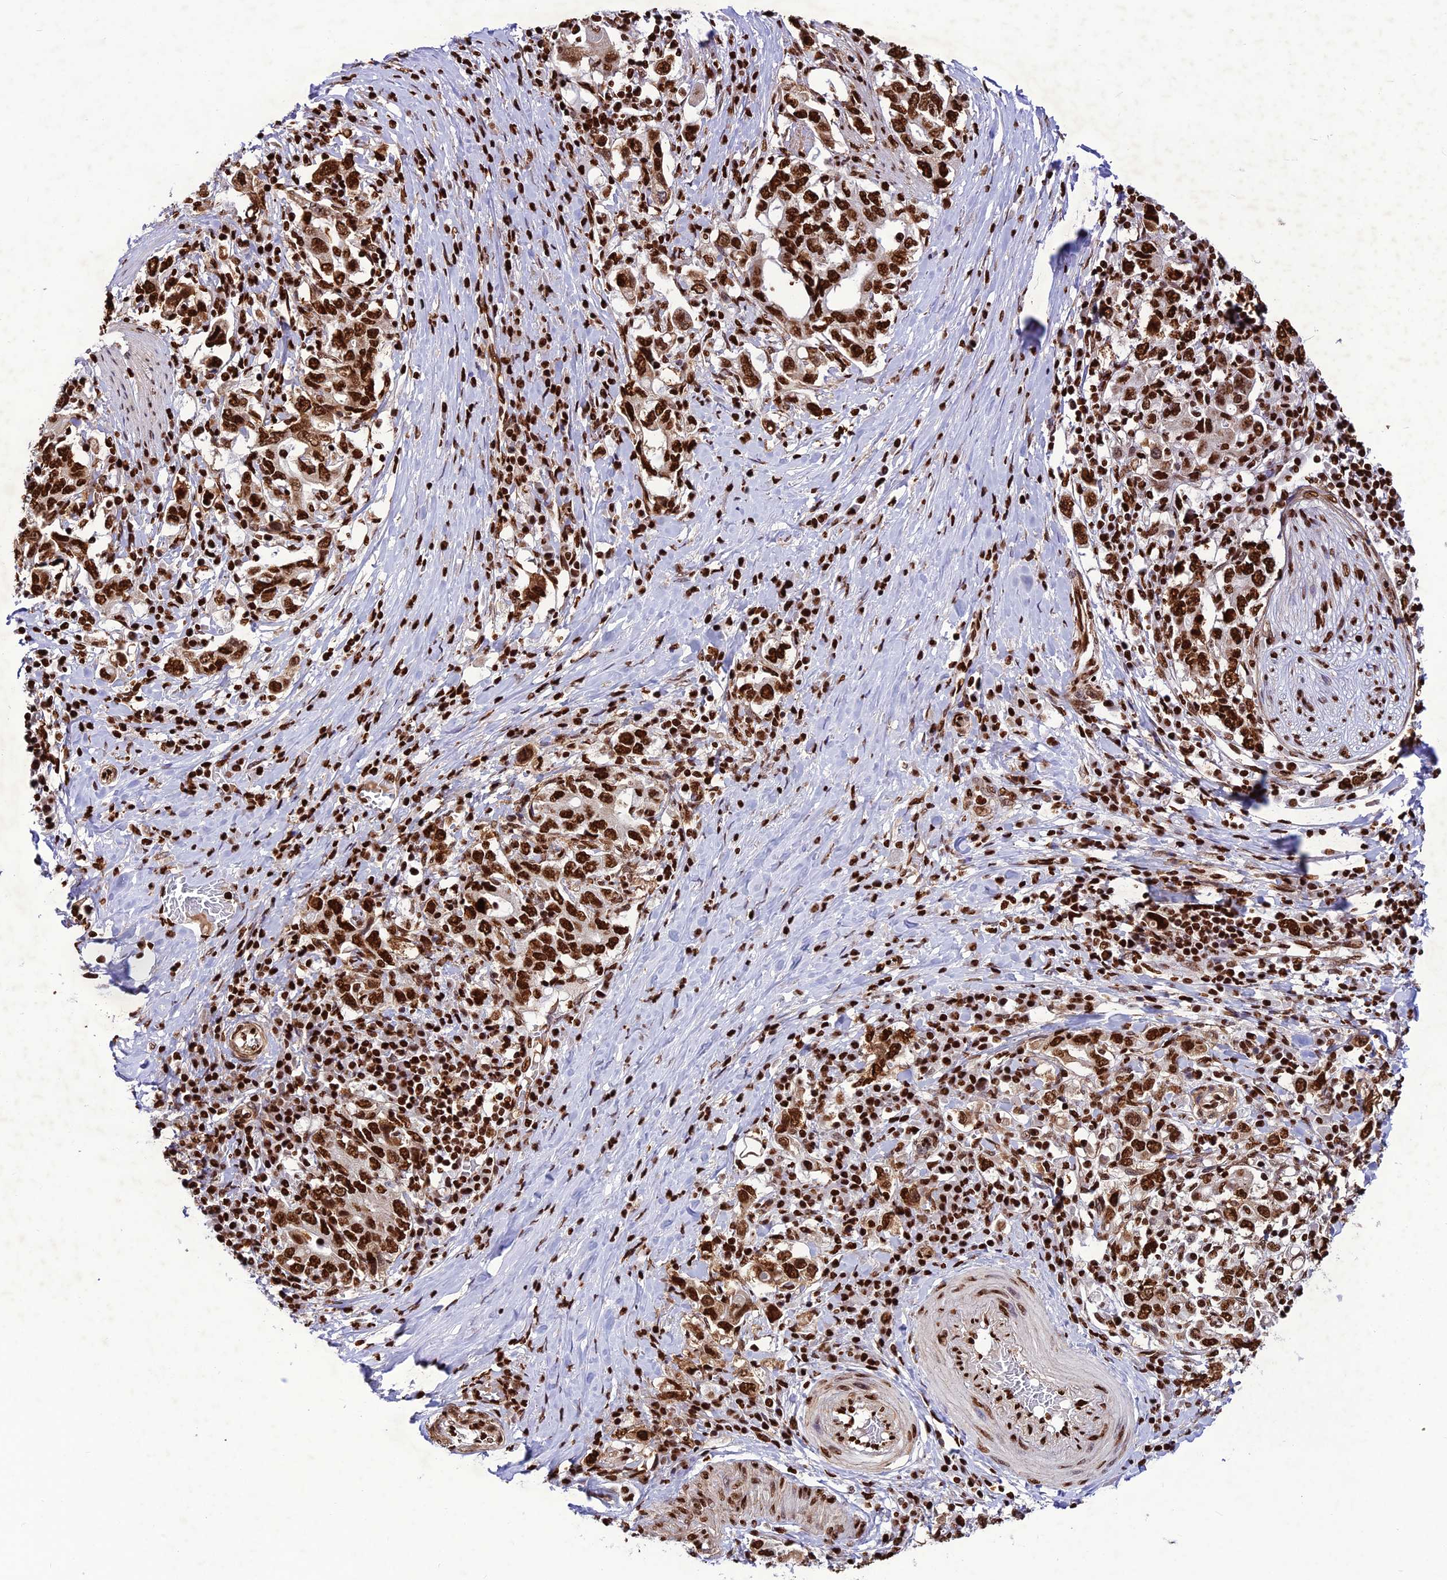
{"staining": {"intensity": "strong", "quantity": ">75%", "location": "nuclear"}, "tissue": "stomach cancer", "cell_type": "Tumor cells", "image_type": "cancer", "snomed": [{"axis": "morphology", "description": "Adenocarcinoma, NOS"}, {"axis": "topography", "description": "Stomach, upper"}, {"axis": "topography", "description": "Stomach"}], "caption": "Immunohistochemical staining of human stomach adenocarcinoma exhibits high levels of strong nuclear positivity in approximately >75% of tumor cells.", "gene": "INO80E", "patient": {"sex": "male", "age": 62}}